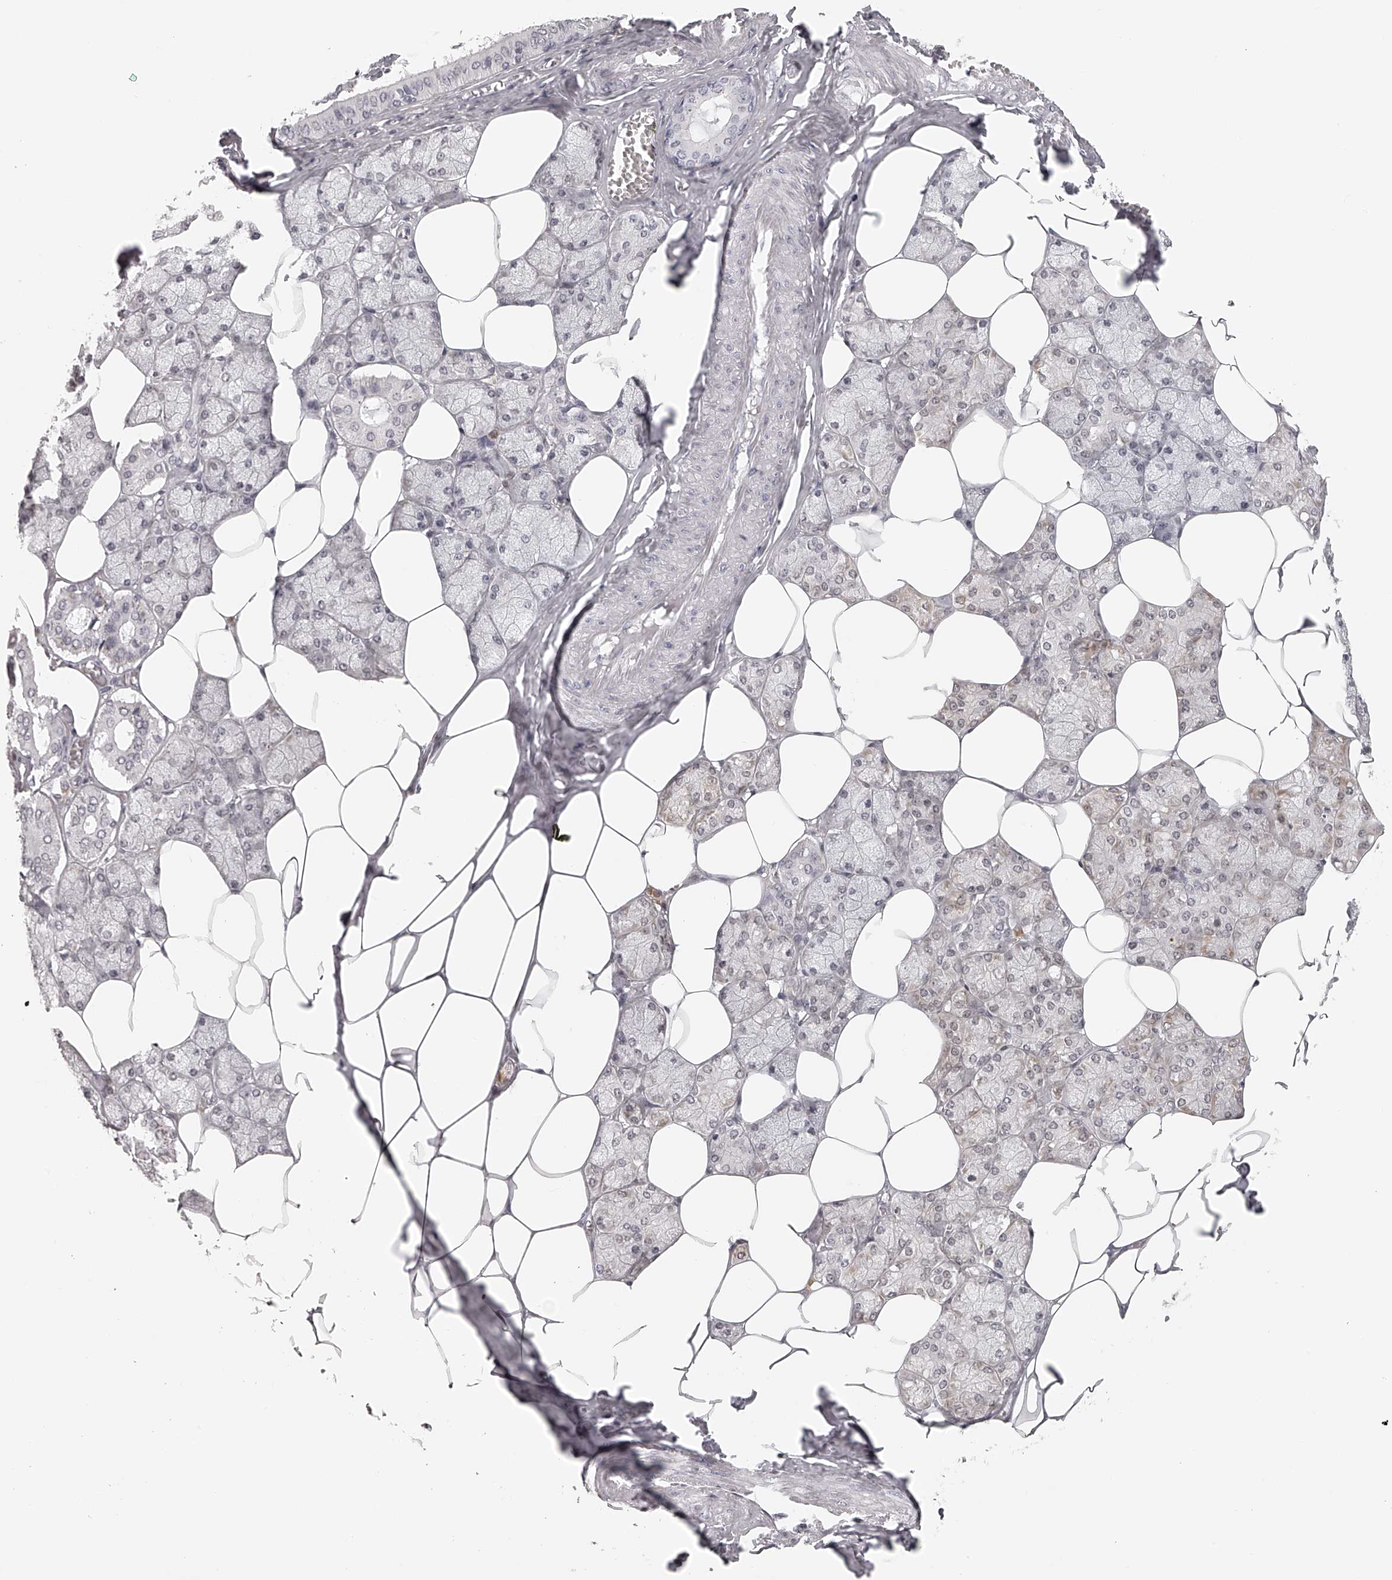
{"staining": {"intensity": "weak", "quantity": "<25%", "location": "nuclear"}, "tissue": "salivary gland", "cell_type": "Glandular cells", "image_type": "normal", "snomed": [{"axis": "morphology", "description": "Normal tissue, NOS"}, {"axis": "topography", "description": "Salivary gland"}], "caption": "Histopathology image shows no protein expression in glandular cells of unremarkable salivary gland.", "gene": "SEC11C", "patient": {"sex": "male", "age": 62}}